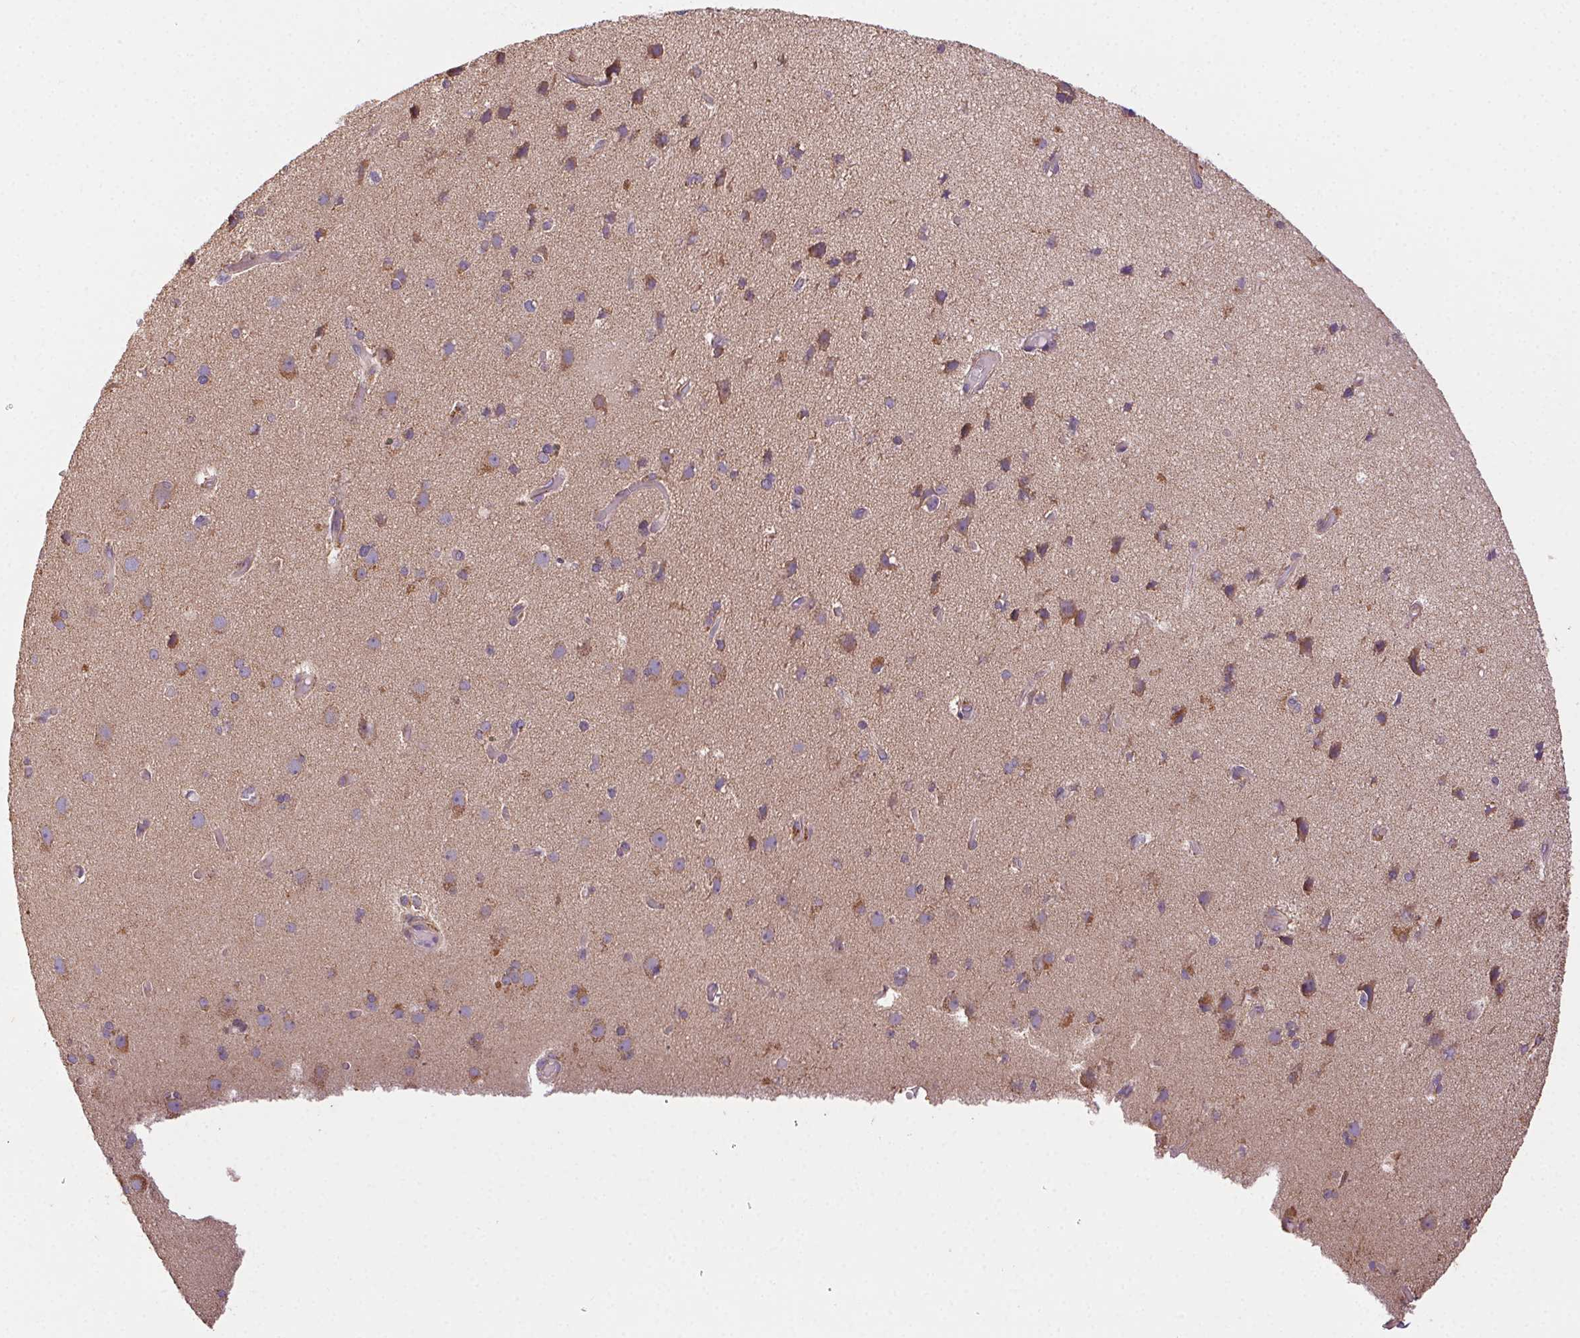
{"staining": {"intensity": "weak", "quantity": "<25%", "location": "cytoplasmic/membranous"}, "tissue": "cerebral cortex", "cell_type": "Endothelial cells", "image_type": "normal", "snomed": [{"axis": "morphology", "description": "Normal tissue, NOS"}, {"axis": "morphology", "description": "Glioma, malignant, High grade"}, {"axis": "topography", "description": "Cerebral cortex"}], "caption": "Immunohistochemistry (IHC) histopathology image of normal cerebral cortex: human cerebral cortex stained with DAB shows no significant protein staining in endothelial cells.", "gene": "FNBP1L", "patient": {"sex": "male", "age": 71}}